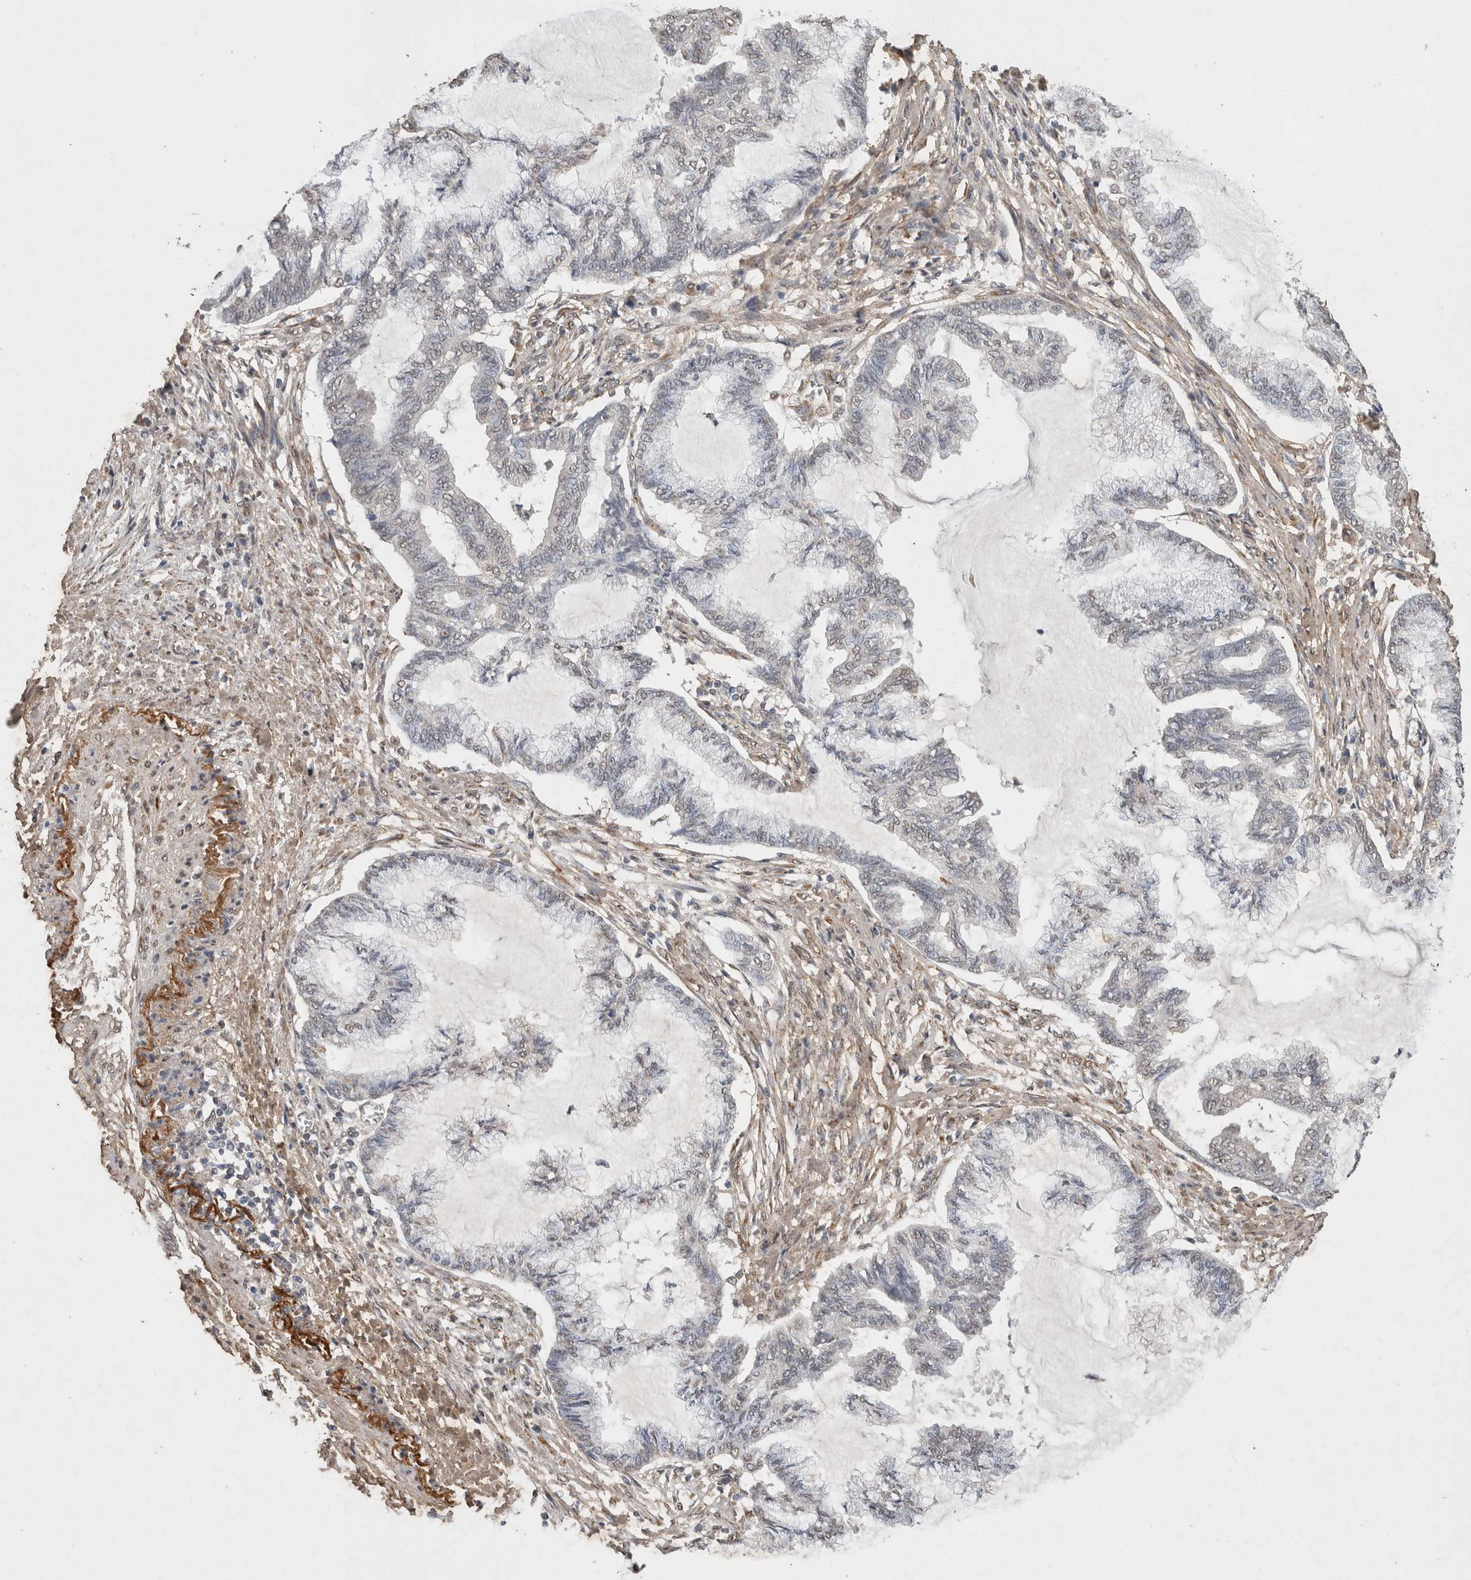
{"staining": {"intensity": "negative", "quantity": "none", "location": "none"}, "tissue": "endometrial cancer", "cell_type": "Tumor cells", "image_type": "cancer", "snomed": [{"axis": "morphology", "description": "Adenocarcinoma, NOS"}, {"axis": "topography", "description": "Endometrium"}], "caption": "This is an immunohistochemistry (IHC) image of human endometrial cancer. There is no positivity in tumor cells.", "gene": "C1QTNF5", "patient": {"sex": "female", "age": 86}}